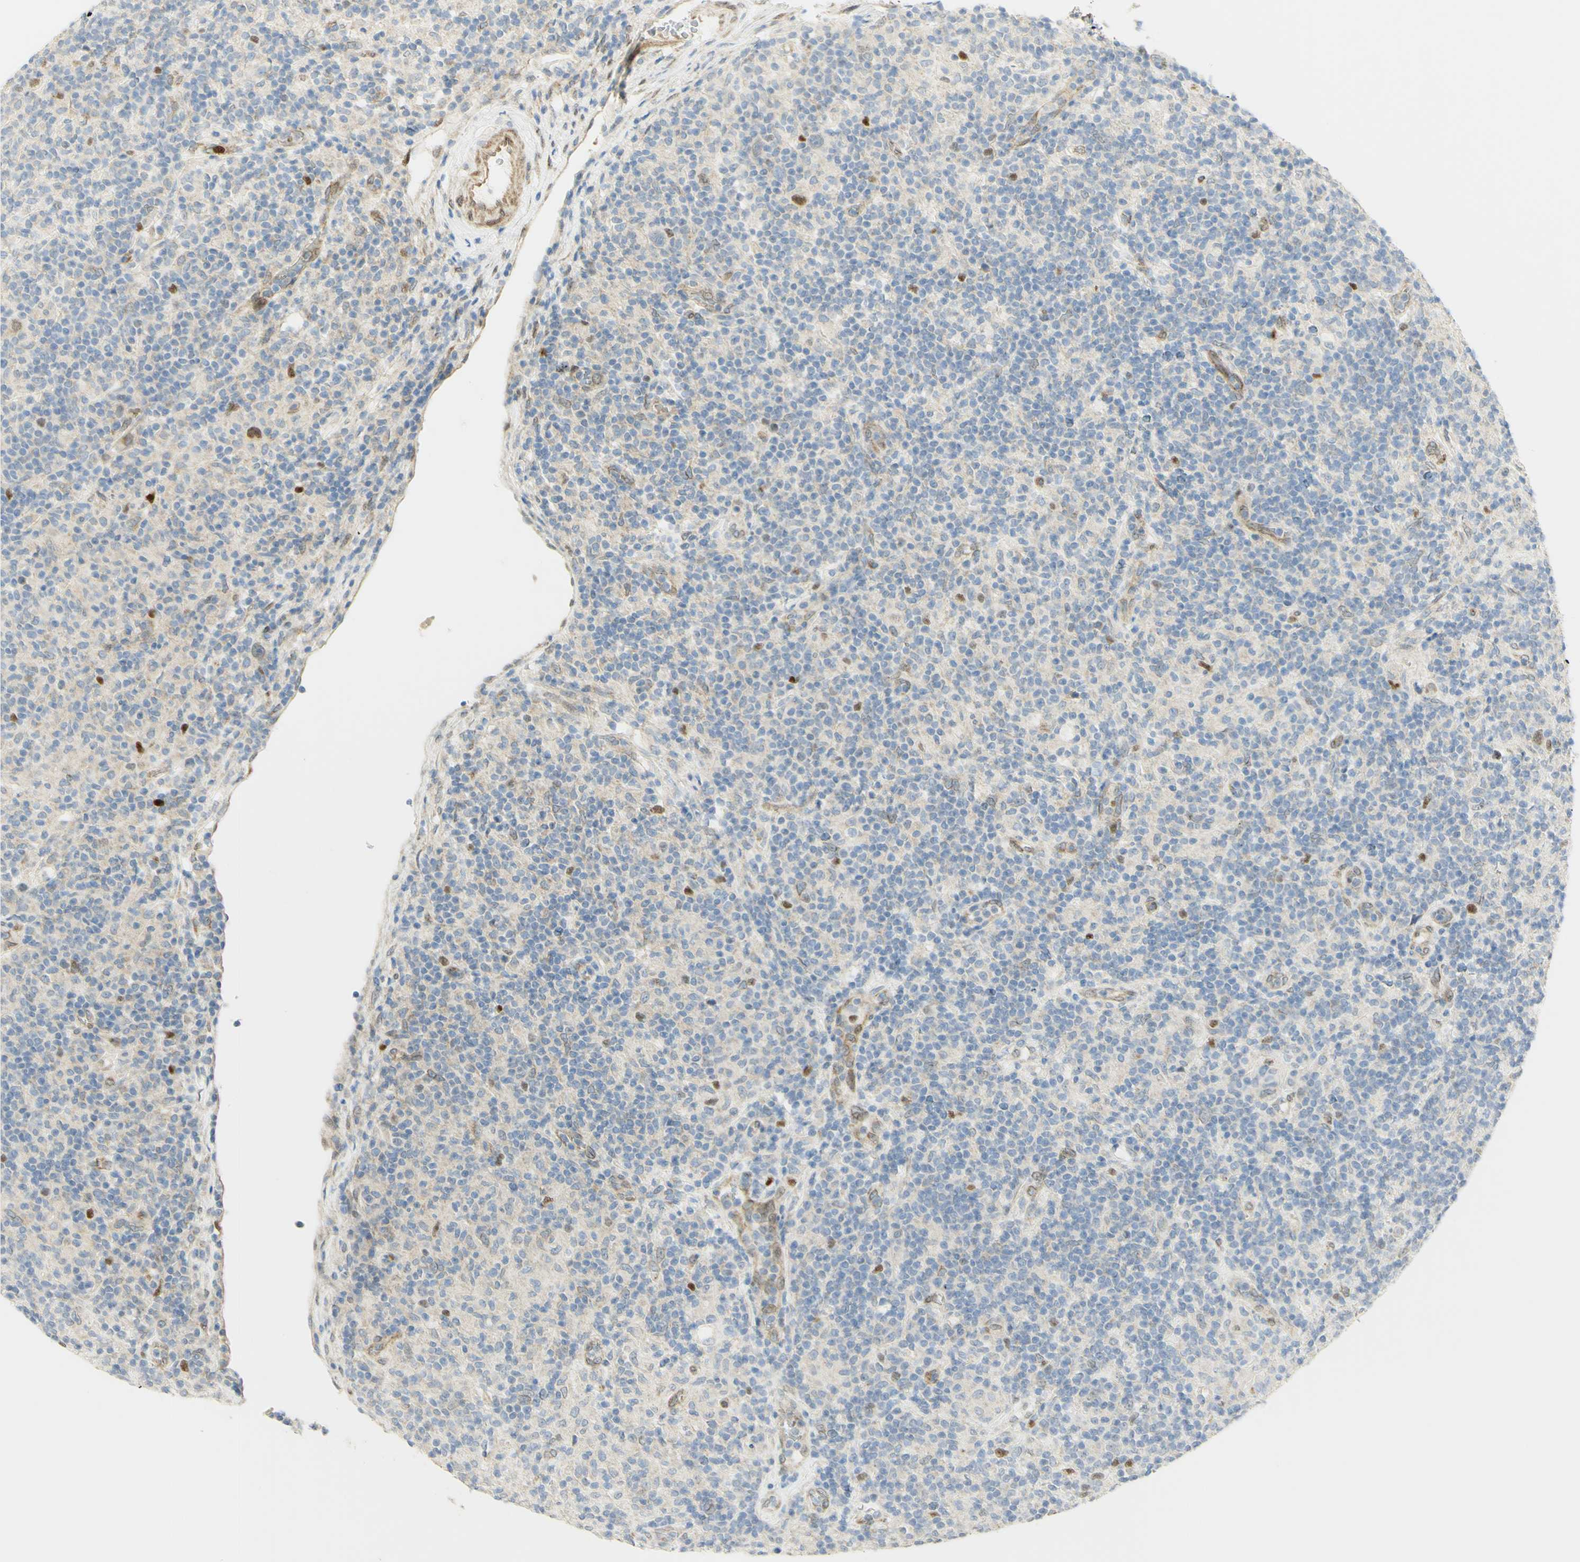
{"staining": {"intensity": "negative", "quantity": "none", "location": "none"}, "tissue": "lymphoma", "cell_type": "Tumor cells", "image_type": "cancer", "snomed": [{"axis": "morphology", "description": "Hodgkin's disease, NOS"}, {"axis": "topography", "description": "Lymph node"}], "caption": "Immunohistochemistry (IHC) image of lymphoma stained for a protein (brown), which exhibits no staining in tumor cells. The staining was performed using DAB to visualize the protein expression in brown, while the nuclei were stained in blue with hematoxylin (Magnification: 20x).", "gene": "E2F1", "patient": {"sex": "male", "age": 70}}